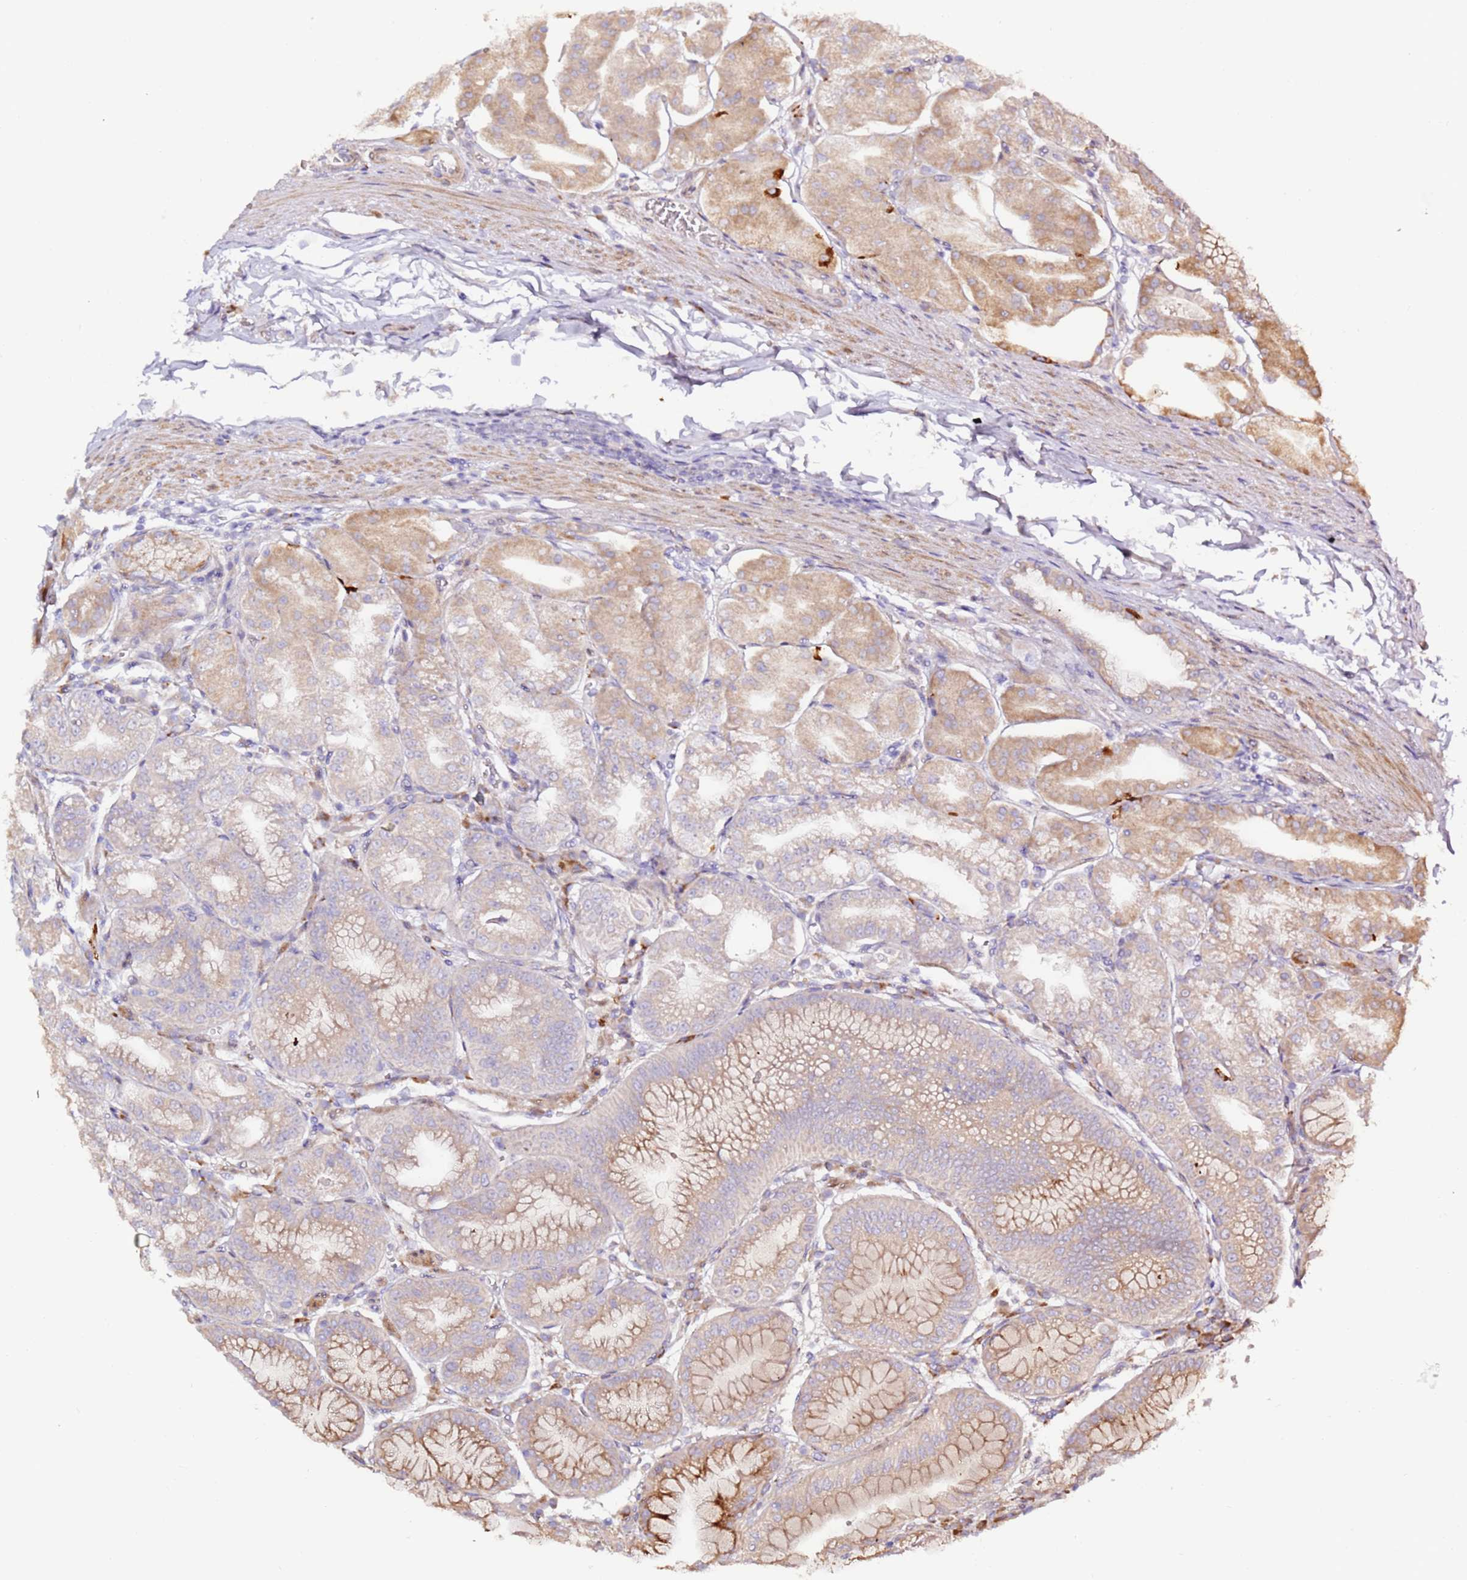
{"staining": {"intensity": "moderate", "quantity": "<25%", "location": "cytoplasmic/membranous"}, "tissue": "stomach", "cell_type": "Glandular cells", "image_type": "normal", "snomed": [{"axis": "morphology", "description": "Normal tissue, NOS"}, {"axis": "topography", "description": "Stomach, lower"}], "caption": "Normal stomach displays moderate cytoplasmic/membranous staining in approximately <25% of glandular cells, visualized by immunohistochemistry.", "gene": "HSD17B7", "patient": {"sex": "male", "age": 71}}